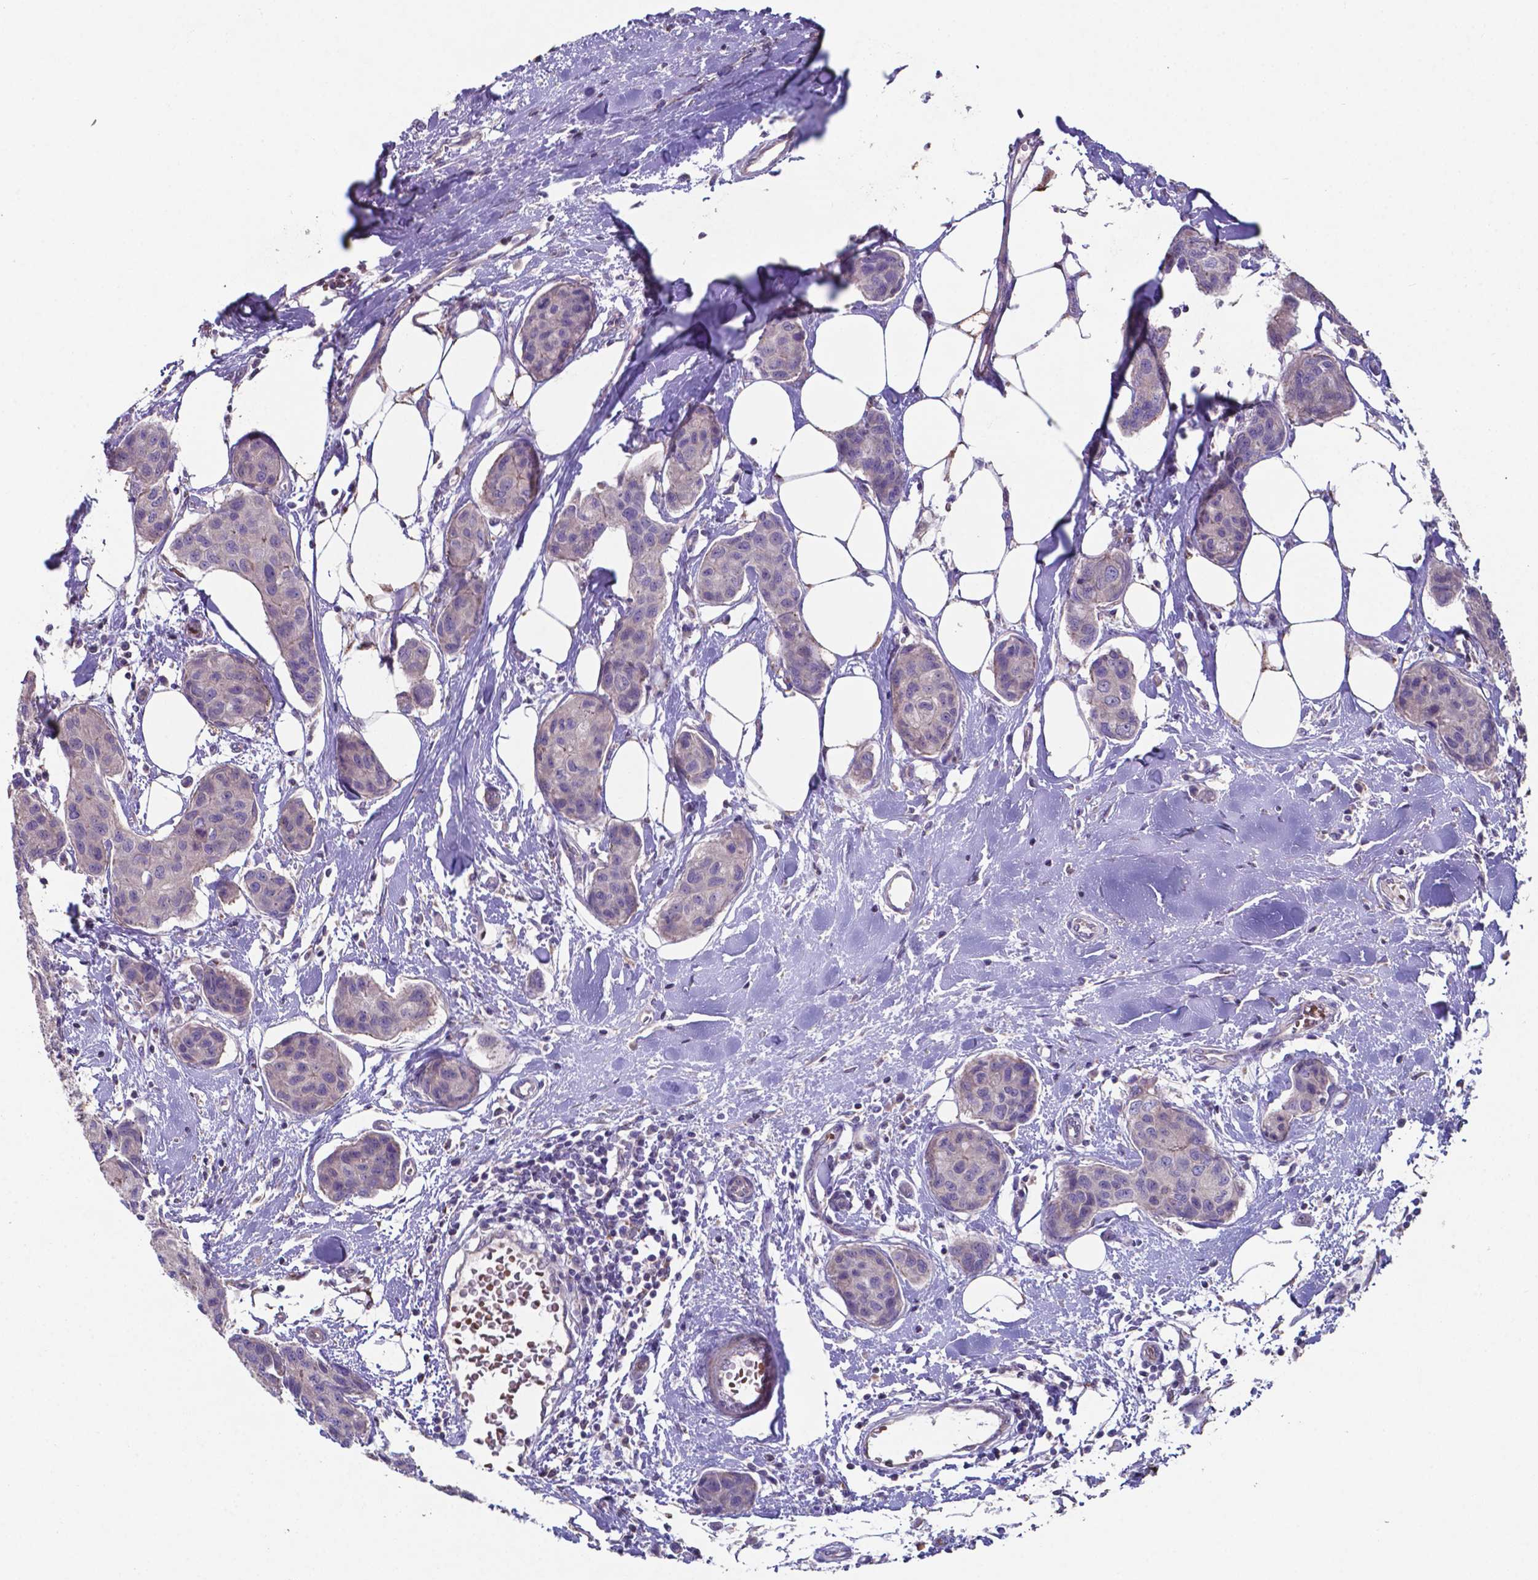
{"staining": {"intensity": "negative", "quantity": "none", "location": "none"}, "tissue": "breast cancer", "cell_type": "Tumor cells", "image_type": "cancer", "snomed": [{"axis": "morphology", "description": "Duct carcinoma"}, {"axis": "topography", "description": "Breast"}], "caption": "An immunohistochemistry (IHC) micrograph of breast cancer (infiltrating ductal carcinoma) is shown. There is no staining in tumor cells of breast cancer (infiltrating ductal carcinoma). (Stains: DAB (3,3'-diaminobenzidine) immunohistochemistry with hematoxylin counter stain, Microscopy: brightfield microscopy at high magnification).", "gene": "TYRO3", "patient": {"sex": "female", "age": 80}}